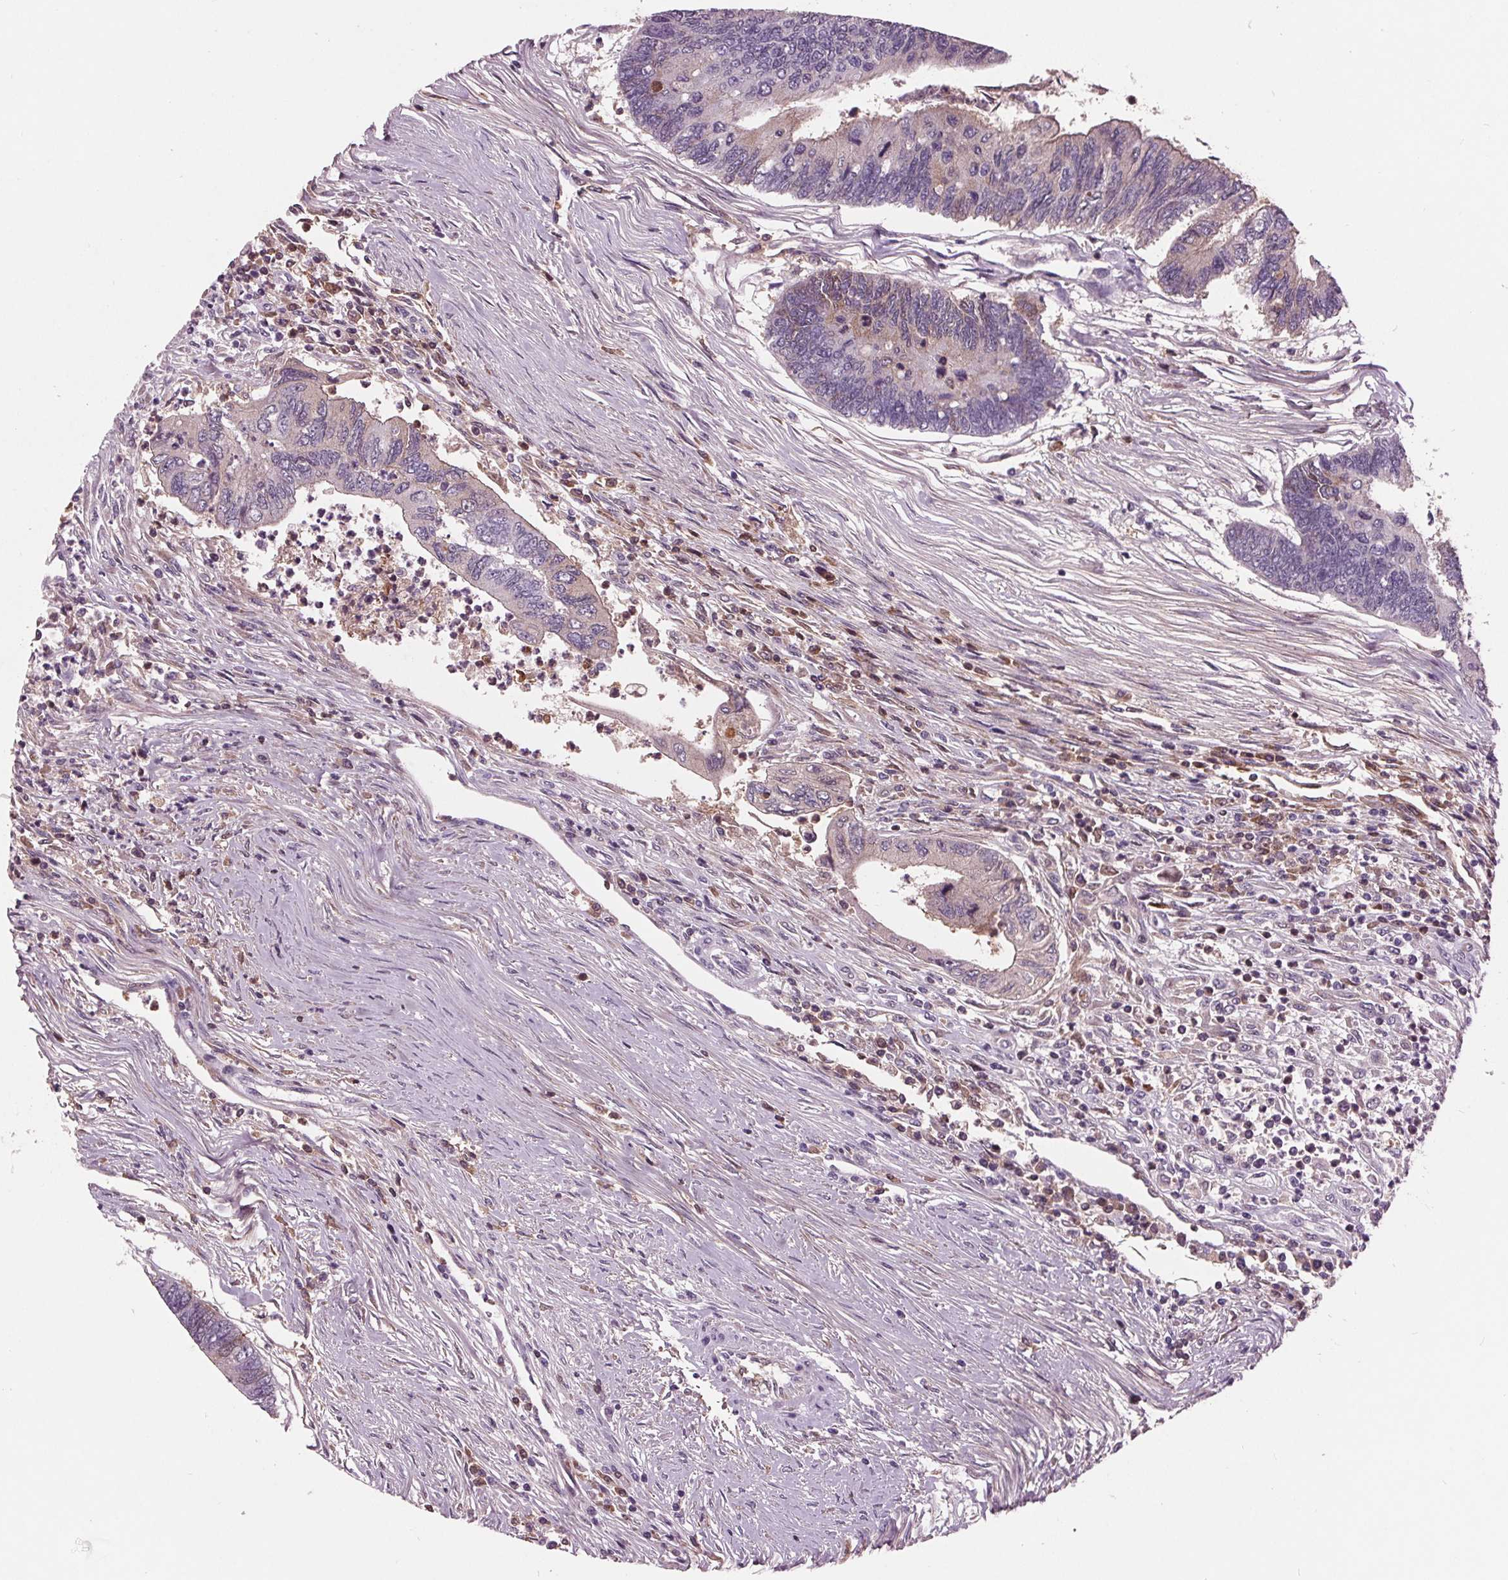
{"staining": {"intensity": "weak", "quantity": "<25%", "location": "cytoplasmic/membranous"}, "tissue": "colorectal cancer", "cell_type": "Tumor cells", "image_type": "cancer", "snomed": [{"axis": "morphology", "description": "Adenocarcinoma, NOS"}, {"axis": "topography", "description": "Colon"}], "caption": "A photomicrograph of colorectal cancer stained for a protein displays no brown staining in tumor cells. The staining is performed using DAB (3,3'-diaminobenzidine) brown chromogen with nuclei counter-stained in using hematoxylin.", "gene": "C6", "patient": {"sex": "female", "age": 67}}